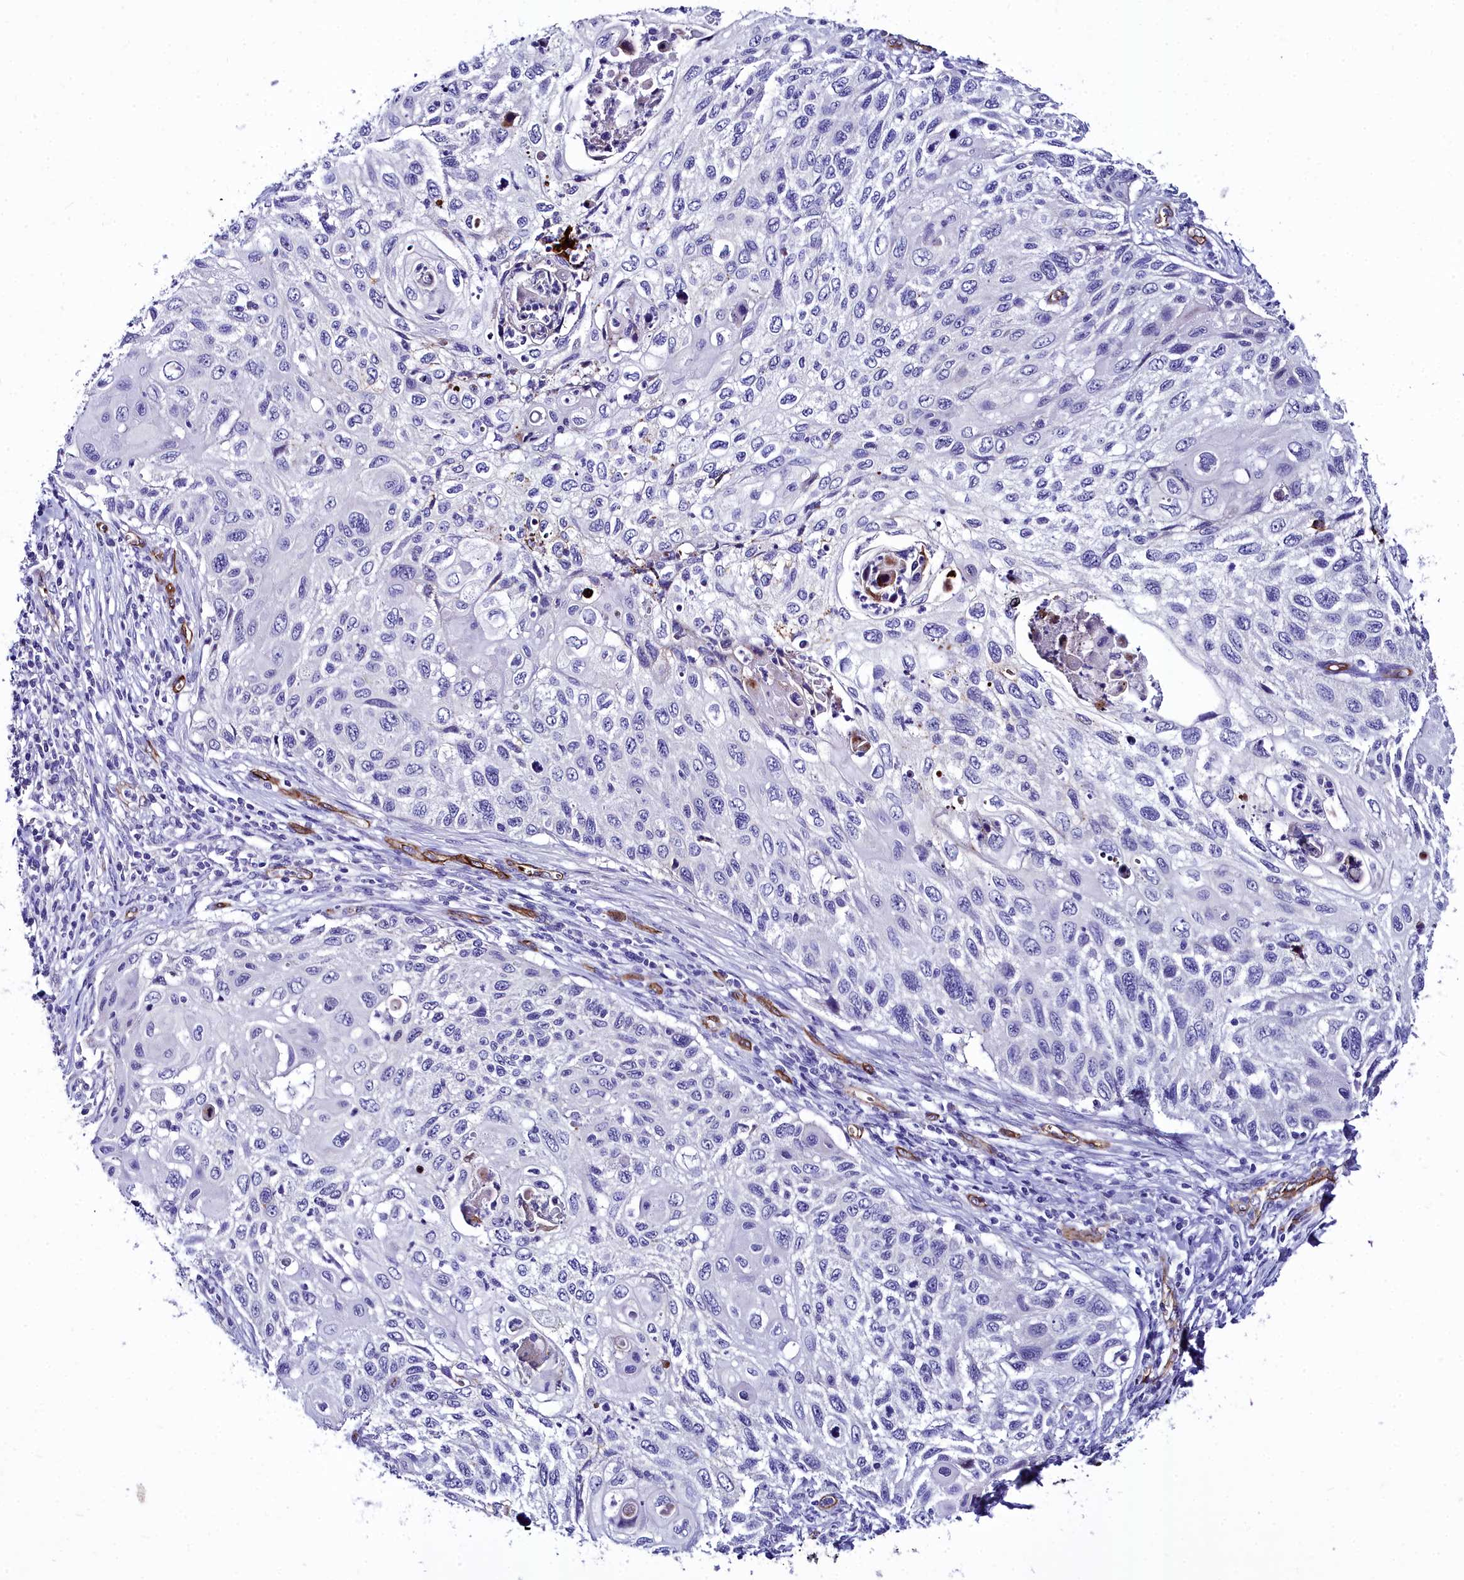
{"staining": {"intensity": "negative", "quantity": "none", "location": "none"}, "tissue": "cervical cancer", "cell_type": "Tumor cells", "image_type": "cancer", "snomed": [{"axis": "morphology", "description": "Squamous cell carcinoma, NOS"}, {"axis": "topography", "description": "Cervix"}], "caption": "Tumor cells are negative for protein expression in human cervical cancer.", "gene": "CYP4F11", "patient": {"sex": "female", "age": 70}}